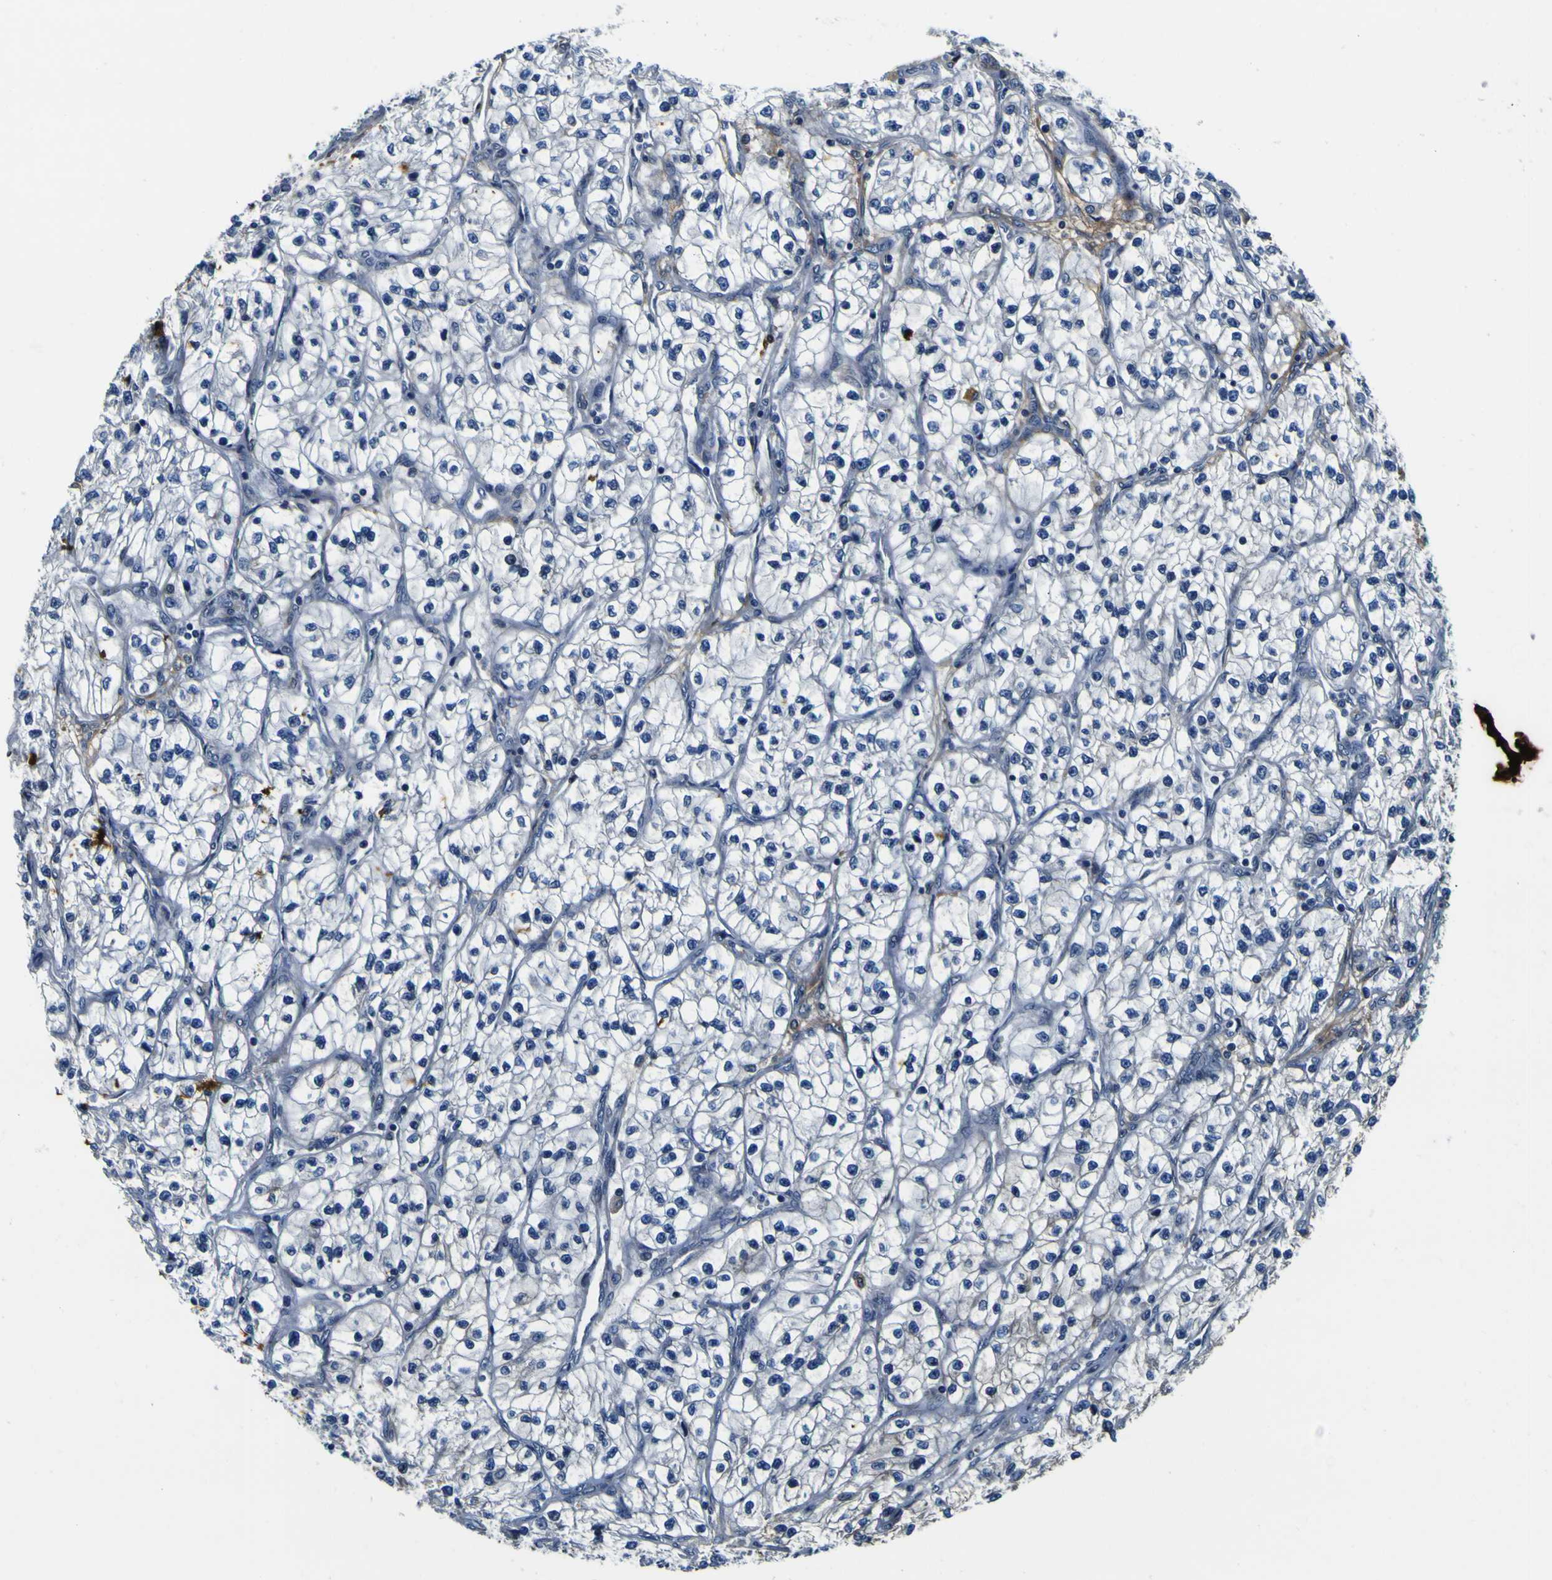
{"staining": {"intensity": "negative", "quantity": "none", "location": "none"}, "tissue": "renal cancer", "cell_type": "Tumor cells", "image_type": "cancer", "snomed": [{"axis": "morphology", "description": "Adenocarcinoma, NOS"}, {"axis": "topography", "description": "Kidney"}], "caption": "The micrograph exhibits no significant expression in tumor cells of renal adenocarcinoma.", "gene": "POSTN", "patient": {"sex": "female", "age": 57}}